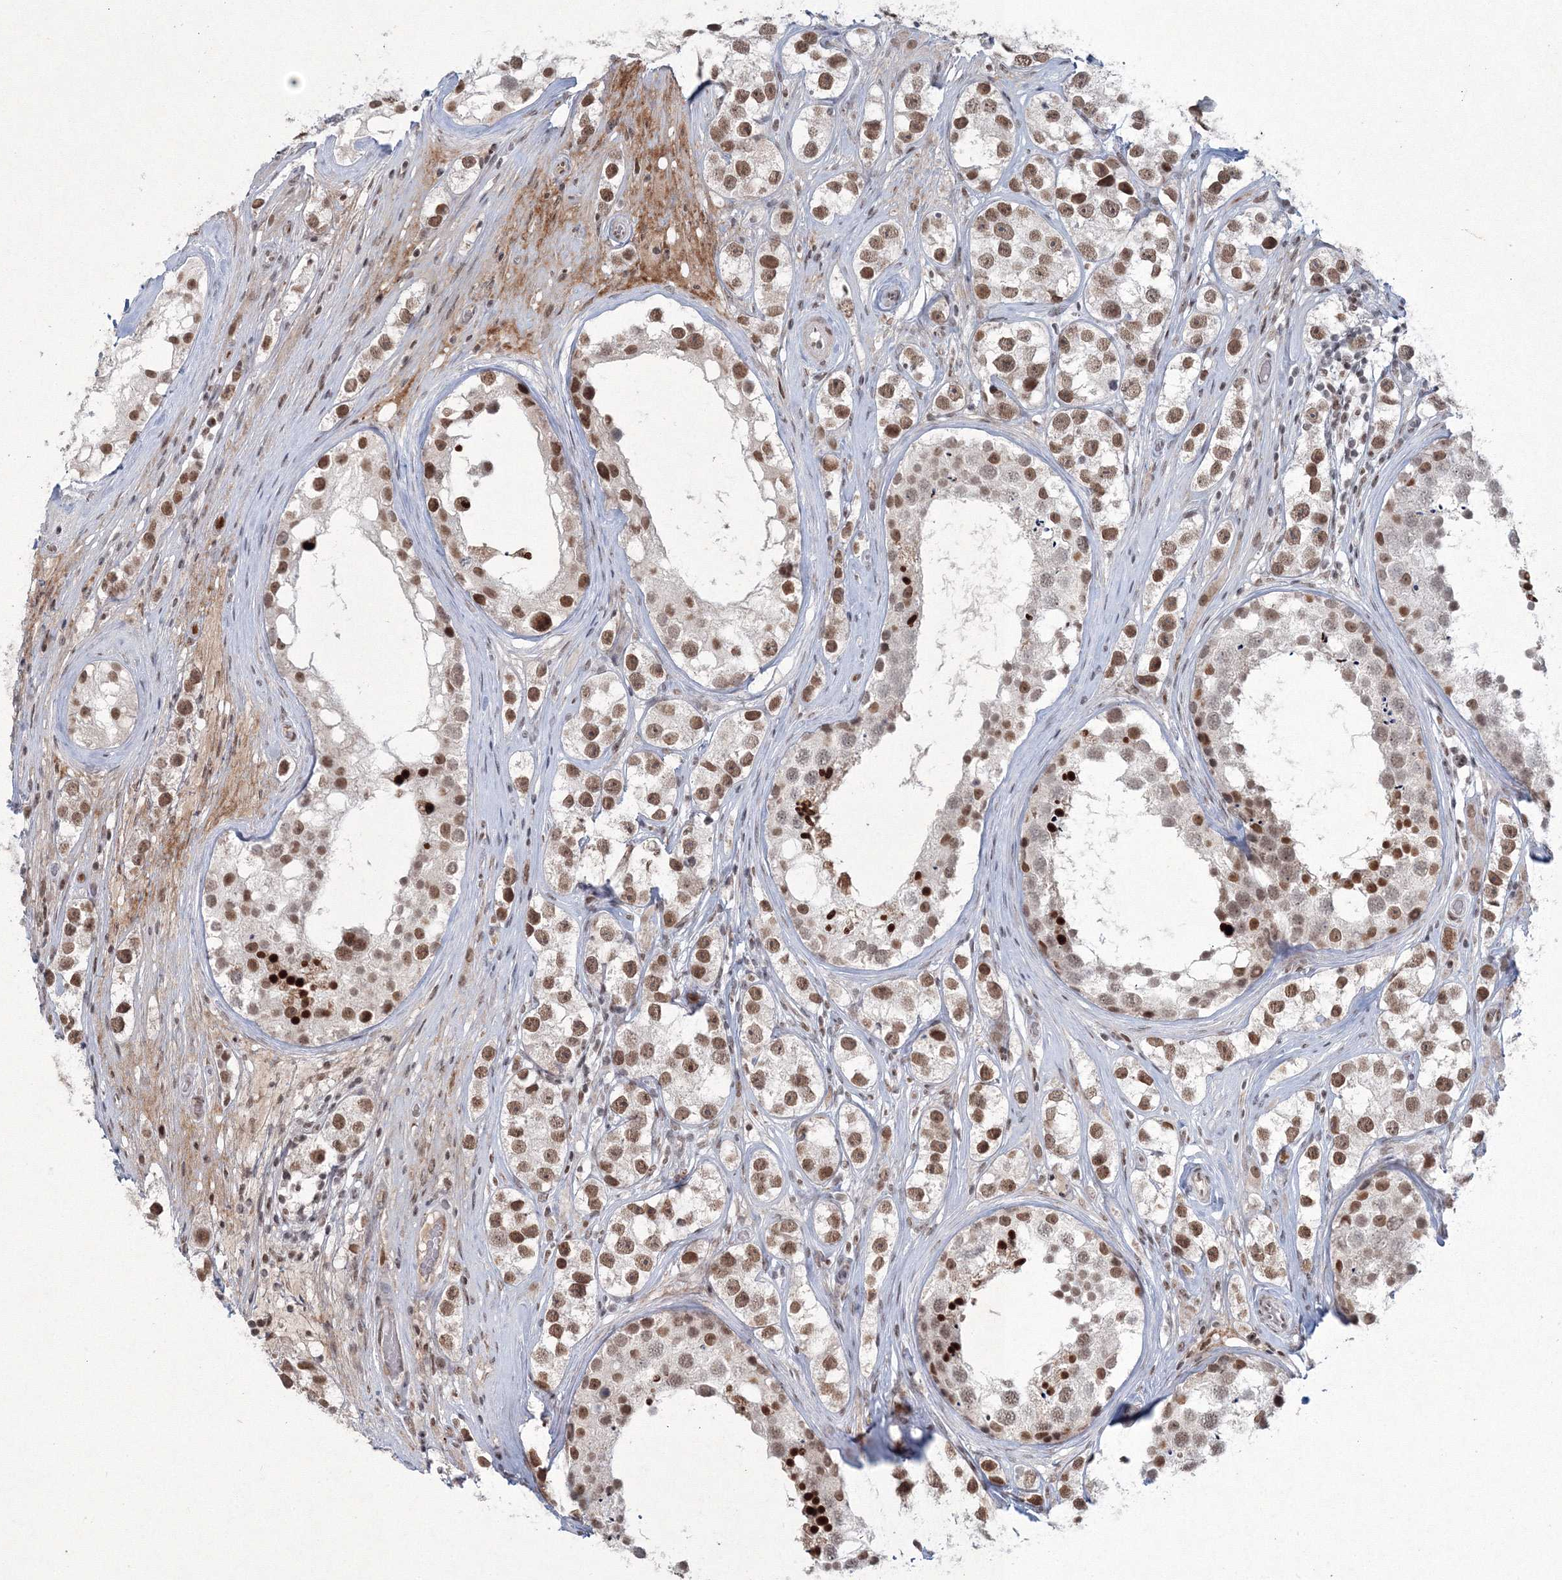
{"staining": {"intensity": "moderate", "quantity": ">75%", "location": "nuclear"}, "tissue": "testis cancer", "cell_type": "Tumor cells", "image_type": "cancer", "snomed": [{"axis": "morphology", "description": "Seminoma, NOS"}, {"axis": "topography", "description": "Testis"}], "caption": "Human testis seminoma stained with a protein marker demonstrates moderate staining in tumor cells.", "gene": "C3orf33", "patient": {"sex": "male", "age": 28}}